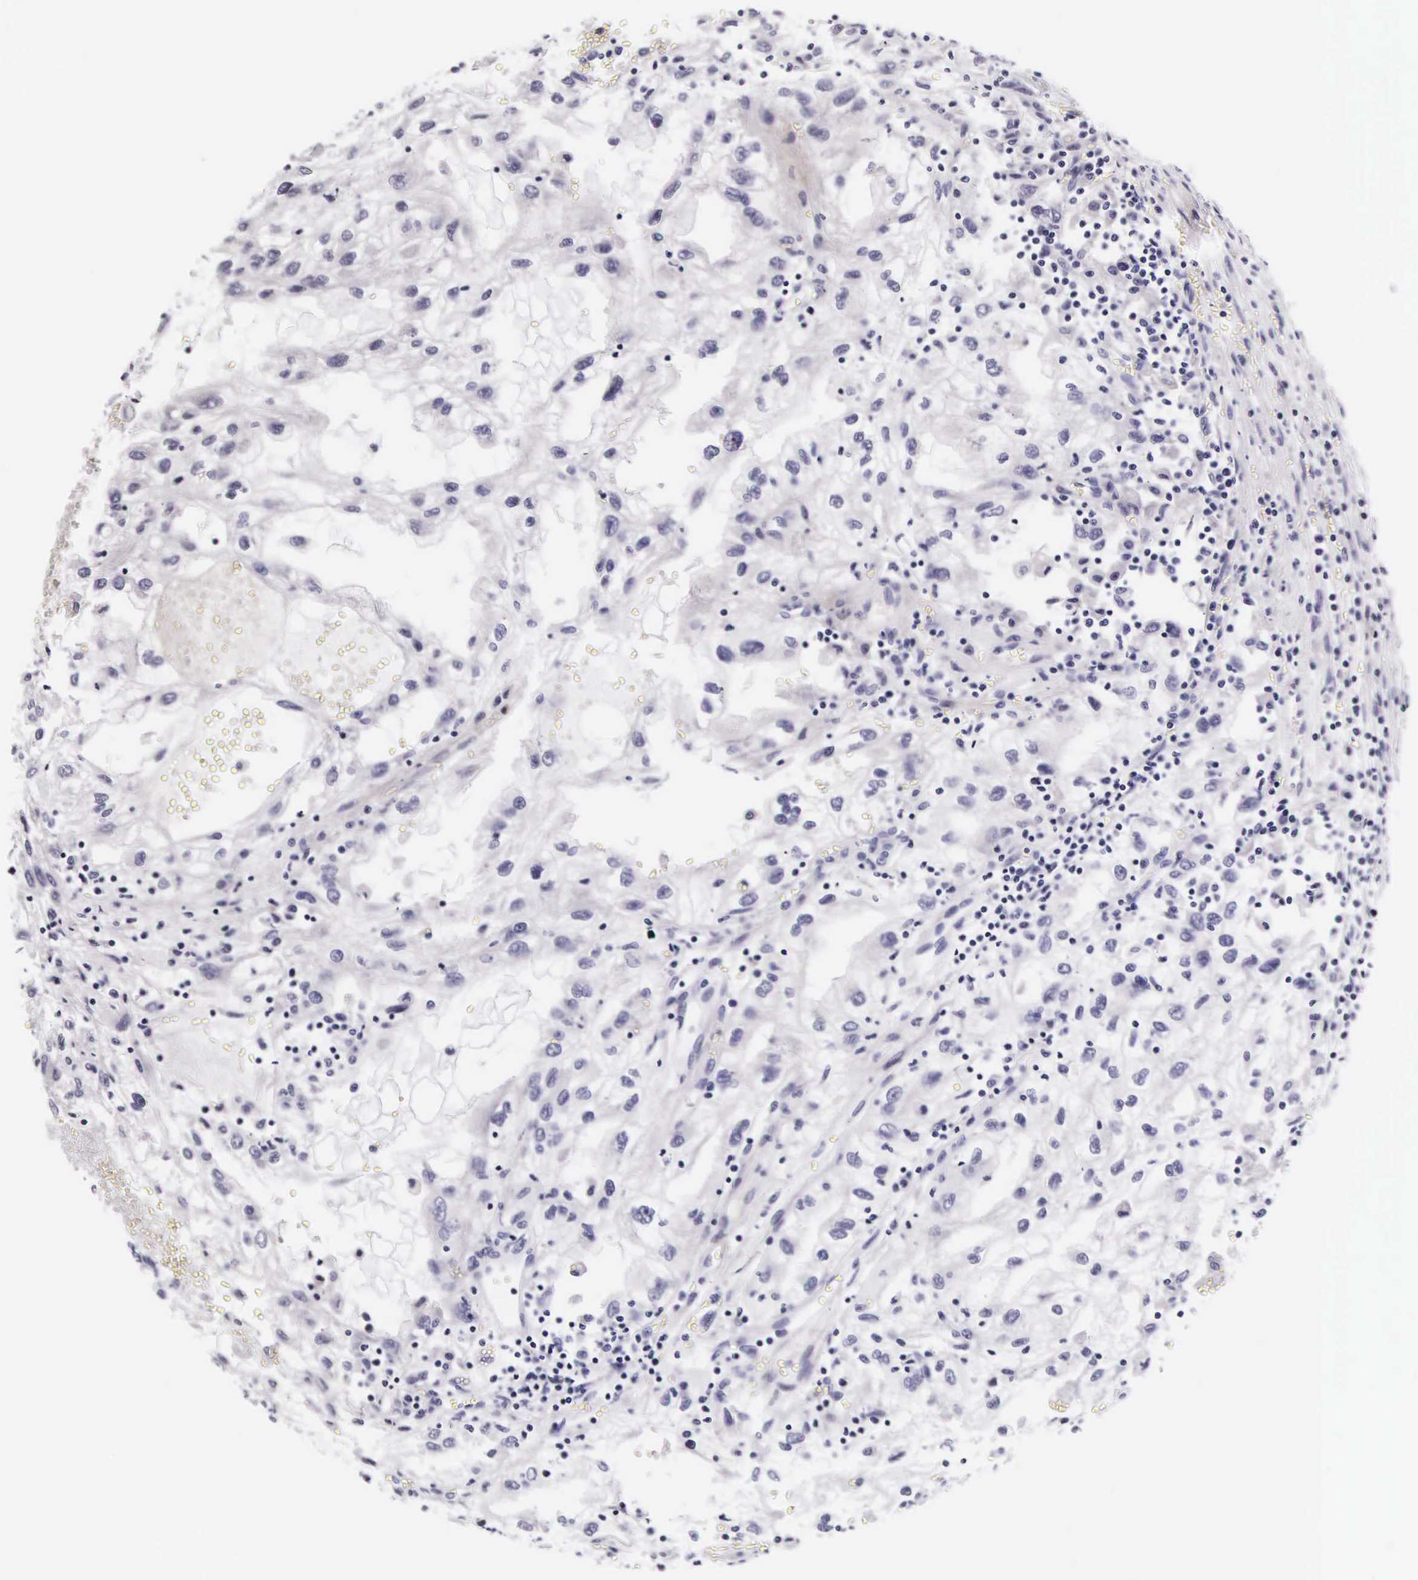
{"staining": {"intensity": "negative", "quantity": "none", "location": "none"}, "tissue": "renal cancer", "cell_type": "Tumor cells", "image_type": "cancer", "snomed": [{"axis": "morphology", "description": "Normal tissue, NOS"}, {"axis": "morphology", "description": "Adenocarcinoma, NOS"}, {"axis": "topography", "description": "Kidney"}], "caption": "IHC image of human adenocarcinoma (renal) stained for a protein (brown), which exhibits no expression in tumor cells.", "gene": "UPRT", "patient": {"sex": "male", "age": 71}}